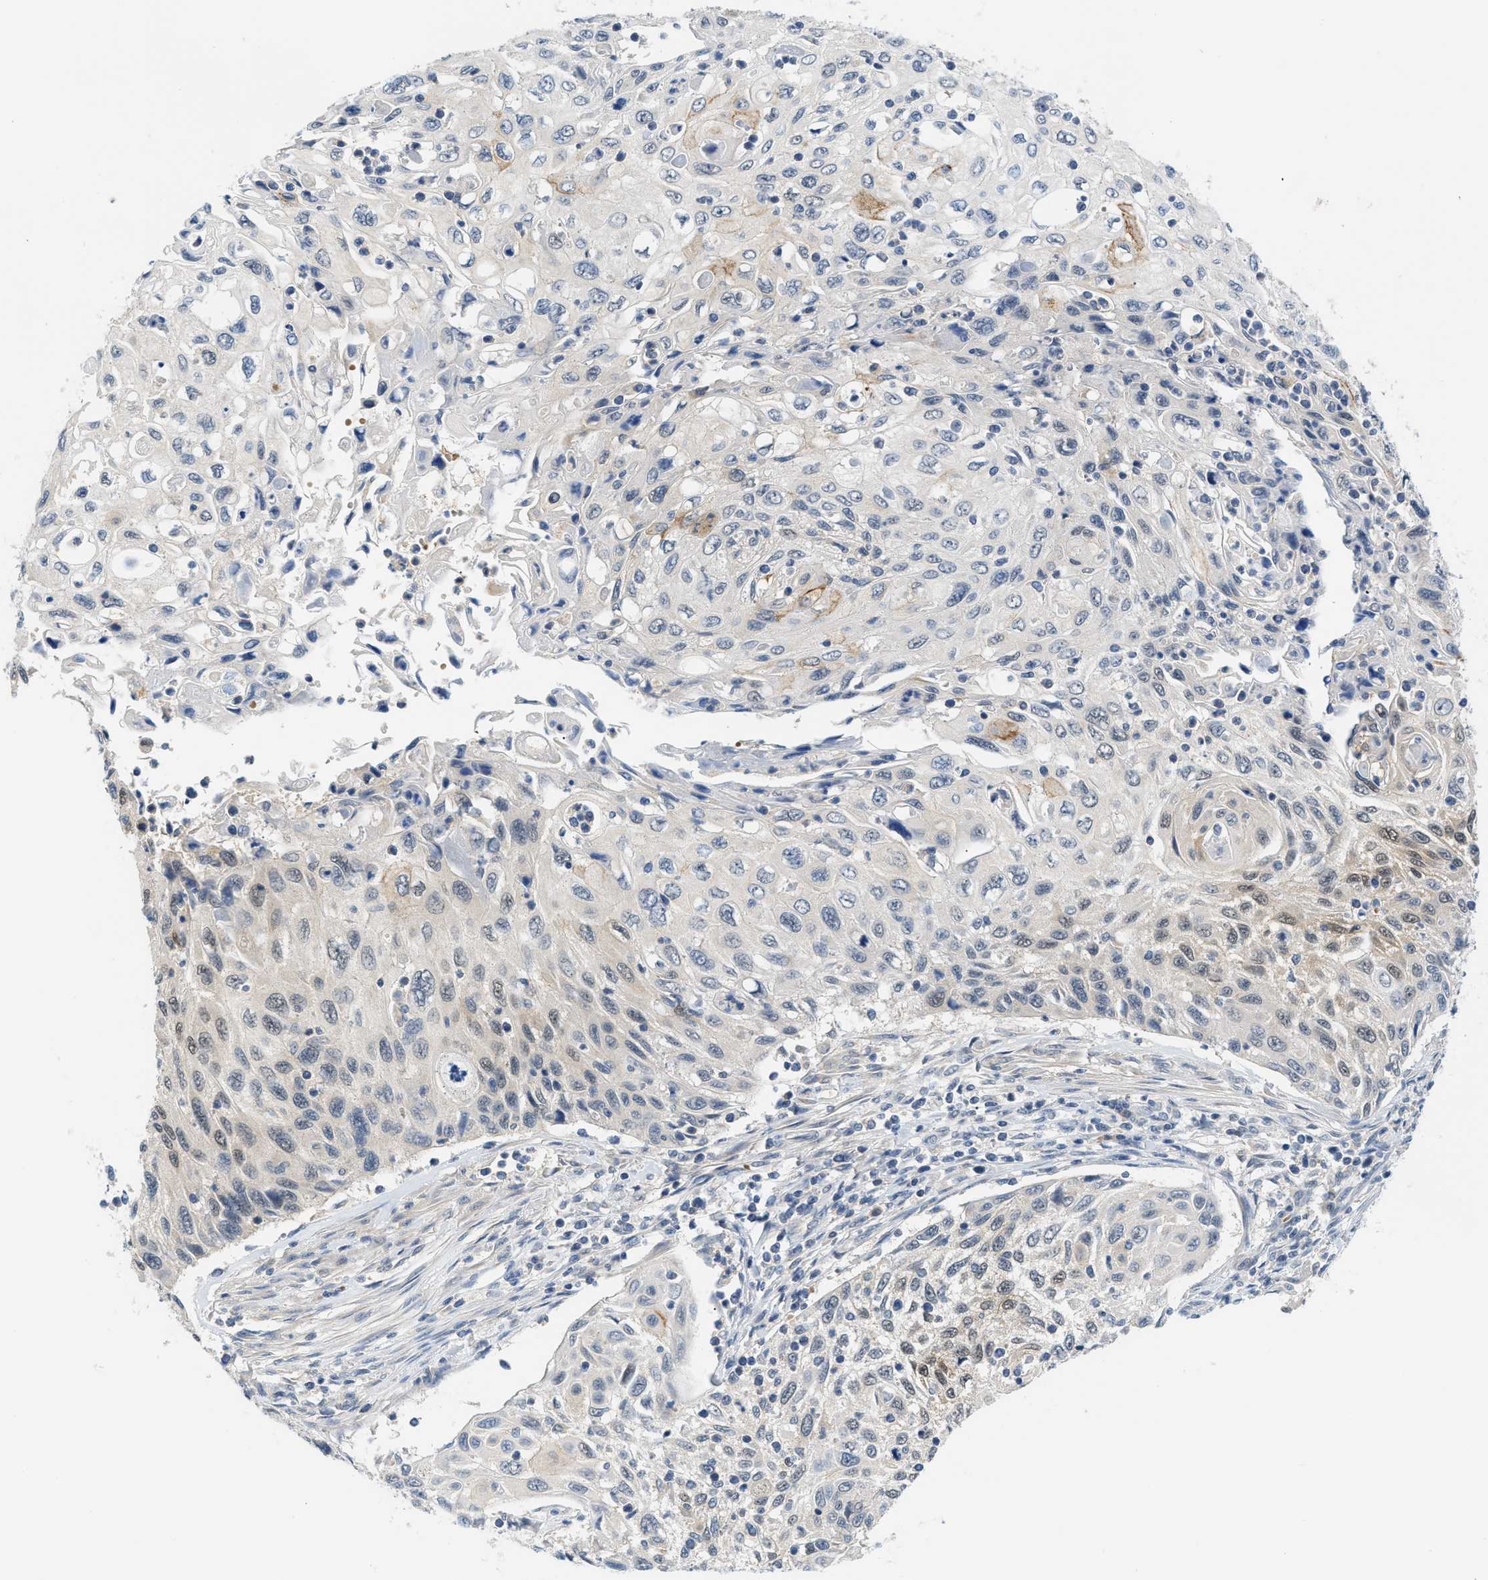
{"staining": {"intensity": "weak", "quantity": "<25%", "location": "cytoplasmic/membranous,nuclear"}, "tissue": "cervical cancer", "cell_type": "Tumor cells", "image_type": "cancer", "snomed": [{"axis": "morphology", "description": "Squamous cell carcinoma, NOS"}, {"axis": "topography", "description": "Cervix"}], "caption": "Histopathology image shows no protein staining in tumor cells of cervical cancer (squamous cell carcinoma) tissue.", "gene": "PSAT1", "patient": {"sex": "female", "age": 70}}